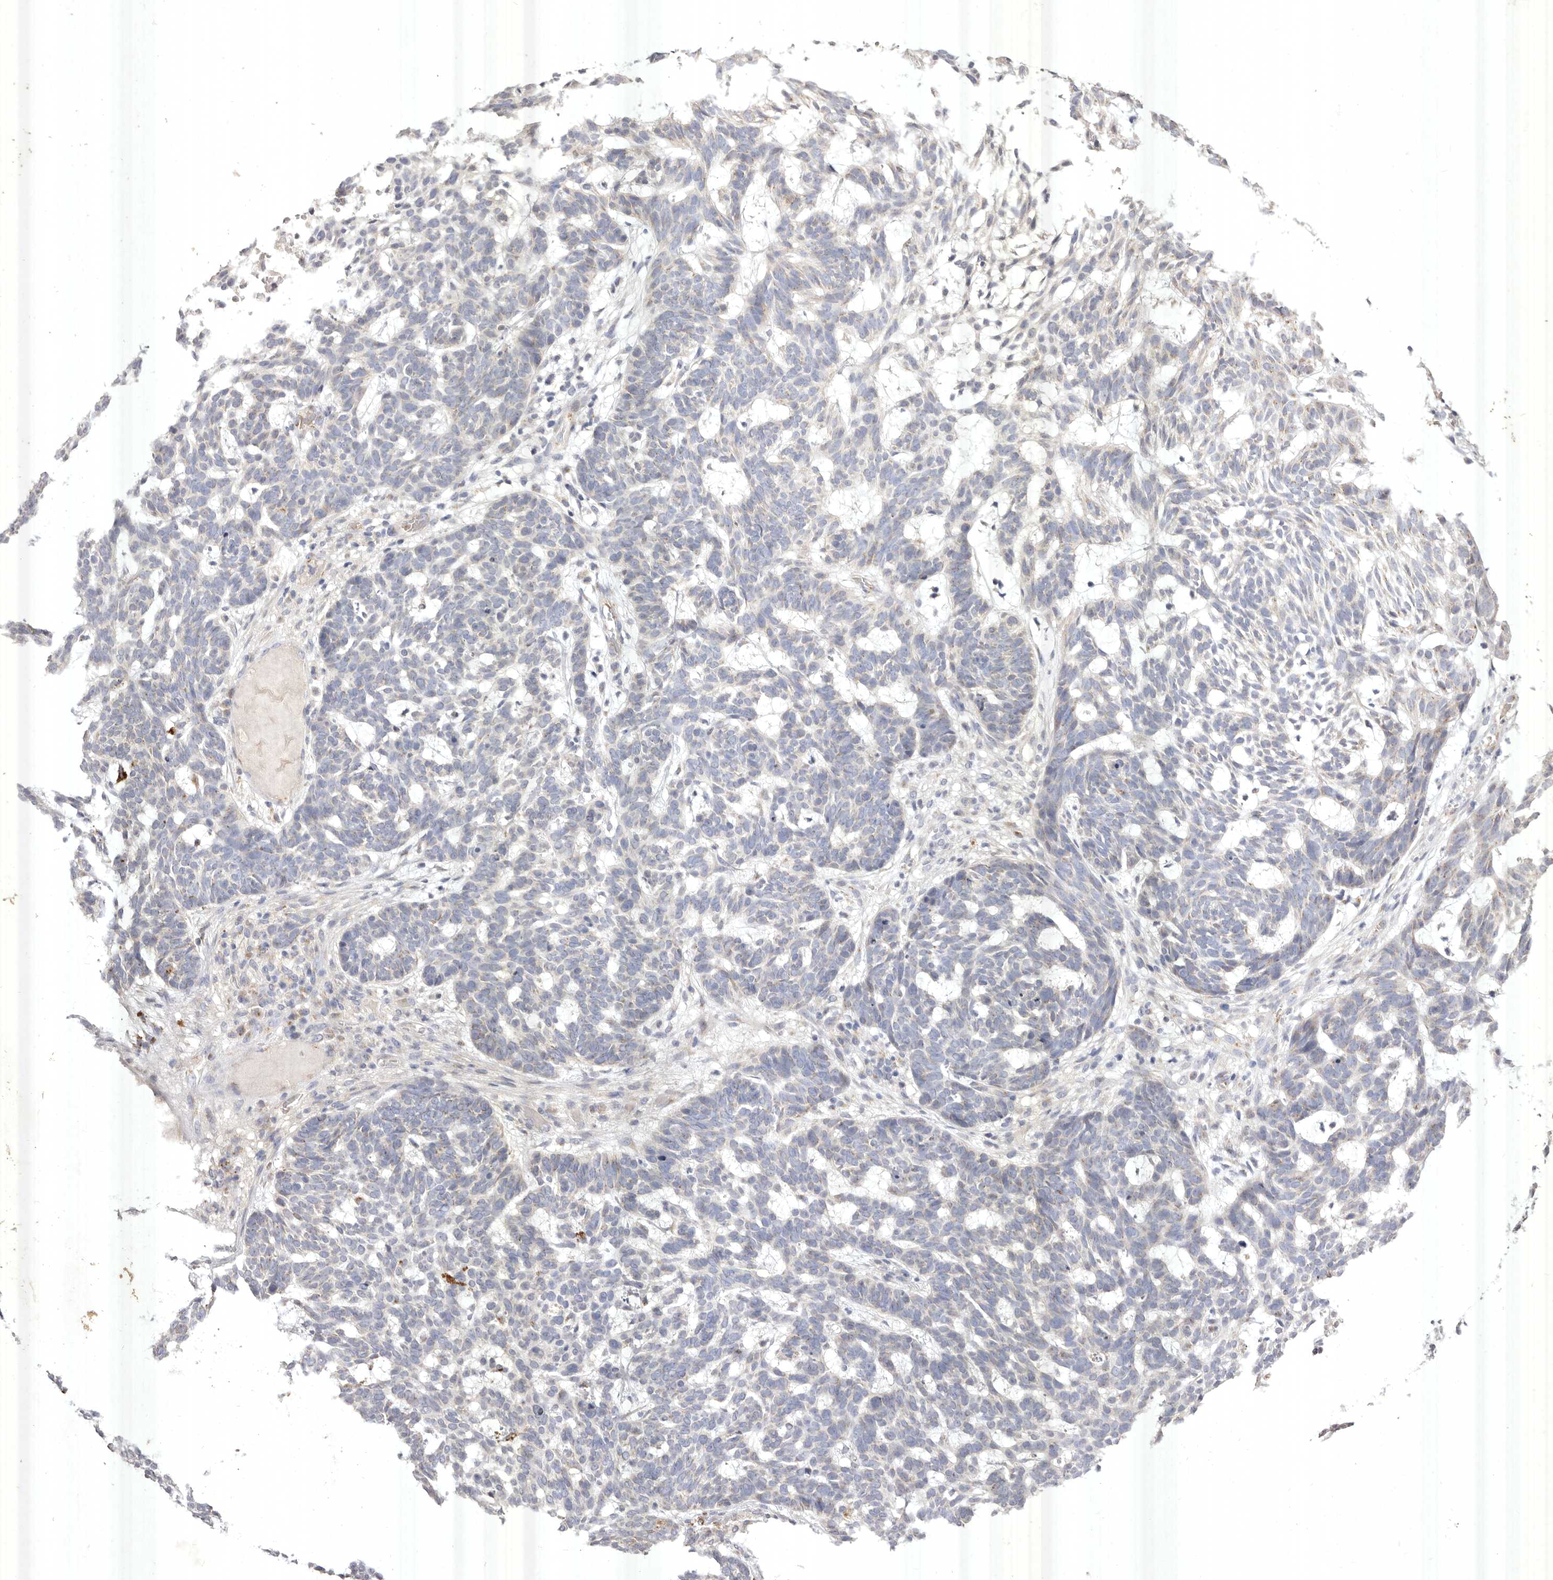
{"staining": {"intensity": "negative", "quantity": "none", "location": "none"}, "tissue": "skin cancer", "cell_type": "Tumor cells", "image_type": "cancer", "snomed": [{"axis": "morphology", "description": "Basal cell carcinoma"}, {"axis": "topography", "description": "Skin"}], "caption": "There is no significant expression in tumor cells of basal cell carcinoma (skin).", "gene": "USP24", "patient": {"sex": "male", "age": 85}}